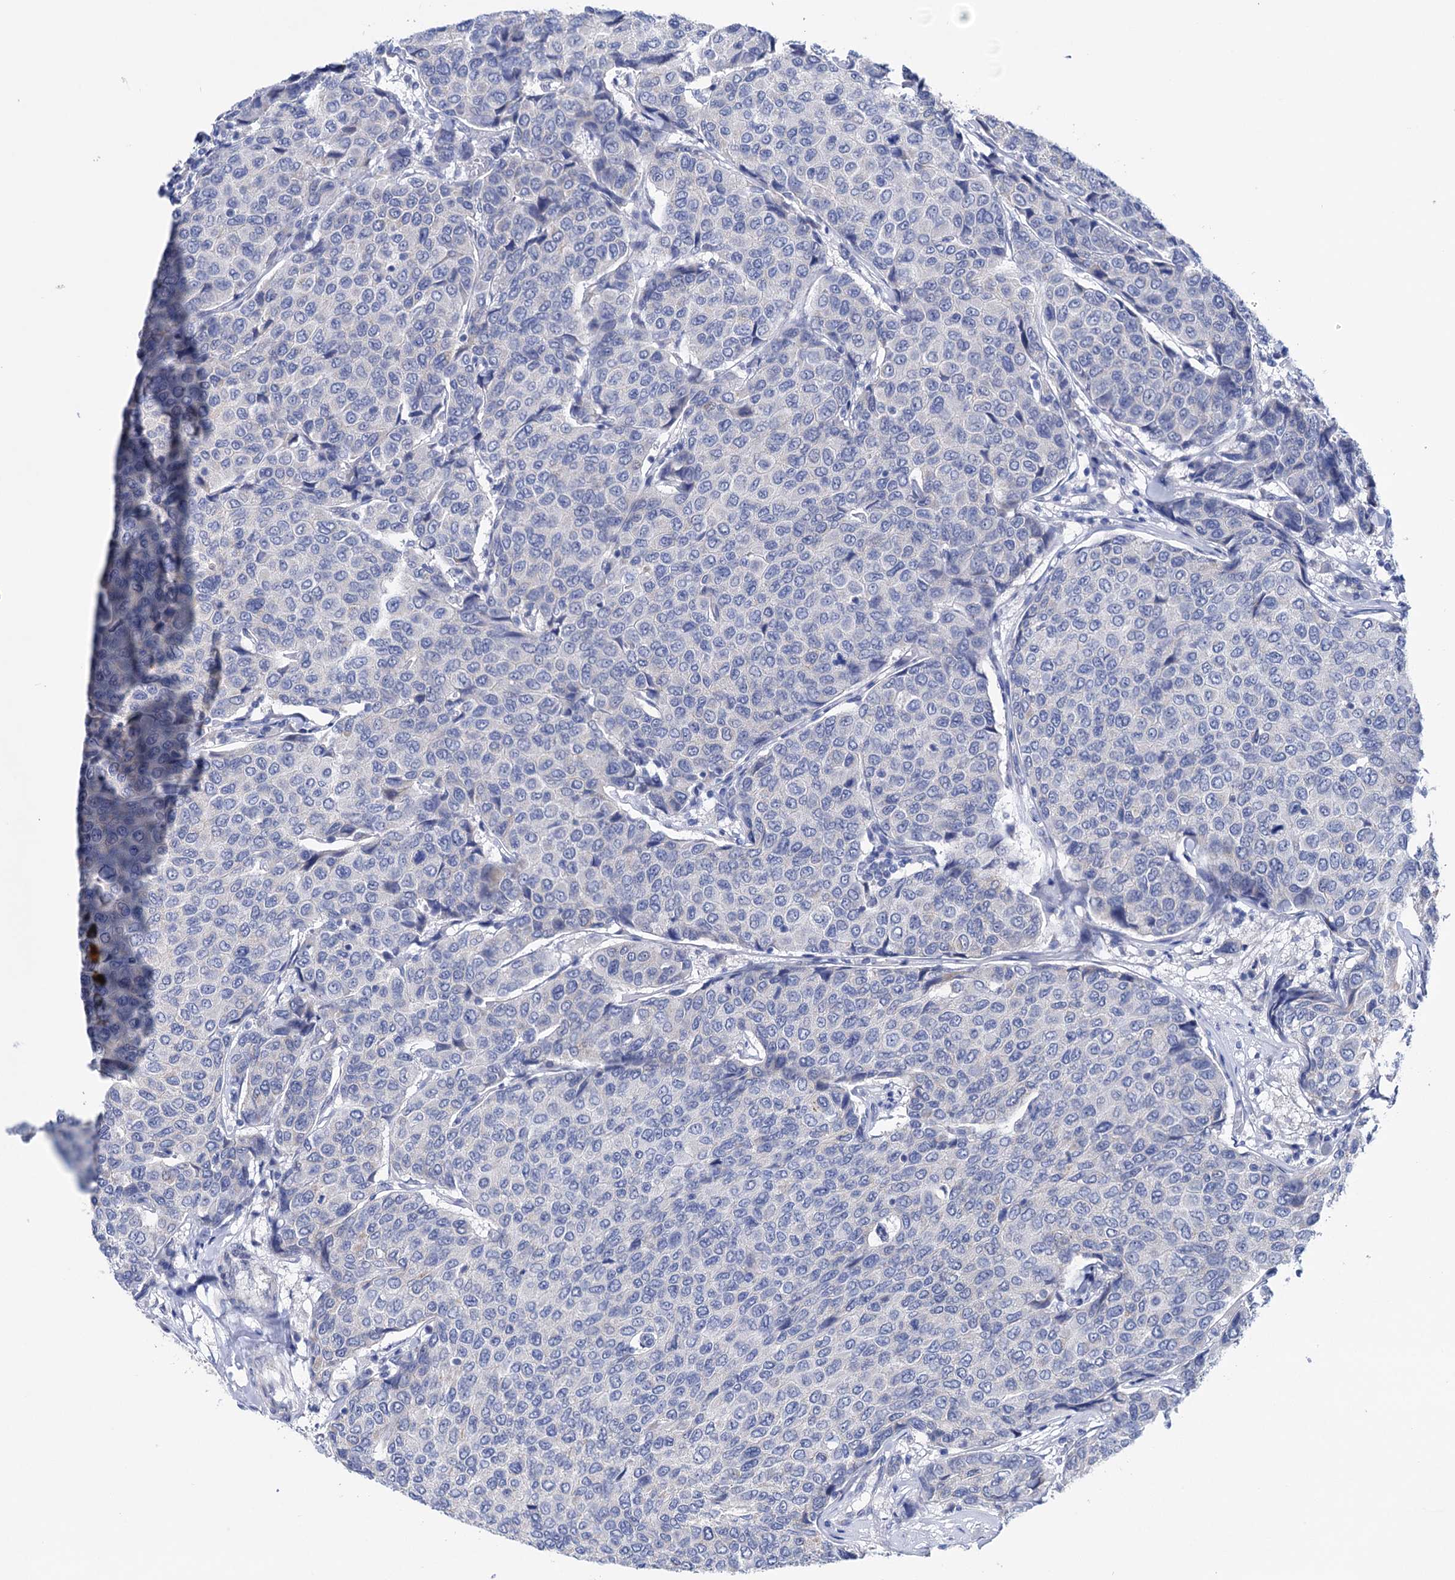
{"staining": {"intensity": "negative", "quantity": "none", "location": "none"}, "tissue": "breast cancer", "cell_type": "Tumor cells", "image_type": "cancer", "snomed": [{"axis": "morphology", "description": "Duct carcinoma"}, {"axis": "topography", "description": "Breast"}], "caption": "DAB (3,3'-diaminobenzidine) immunohistochemical staining of breast intraductal carcinoma displays no significant positivity in tumor cells.", "gene": "SUCLA2", "patient": {"sex": "female", "age": 55}}